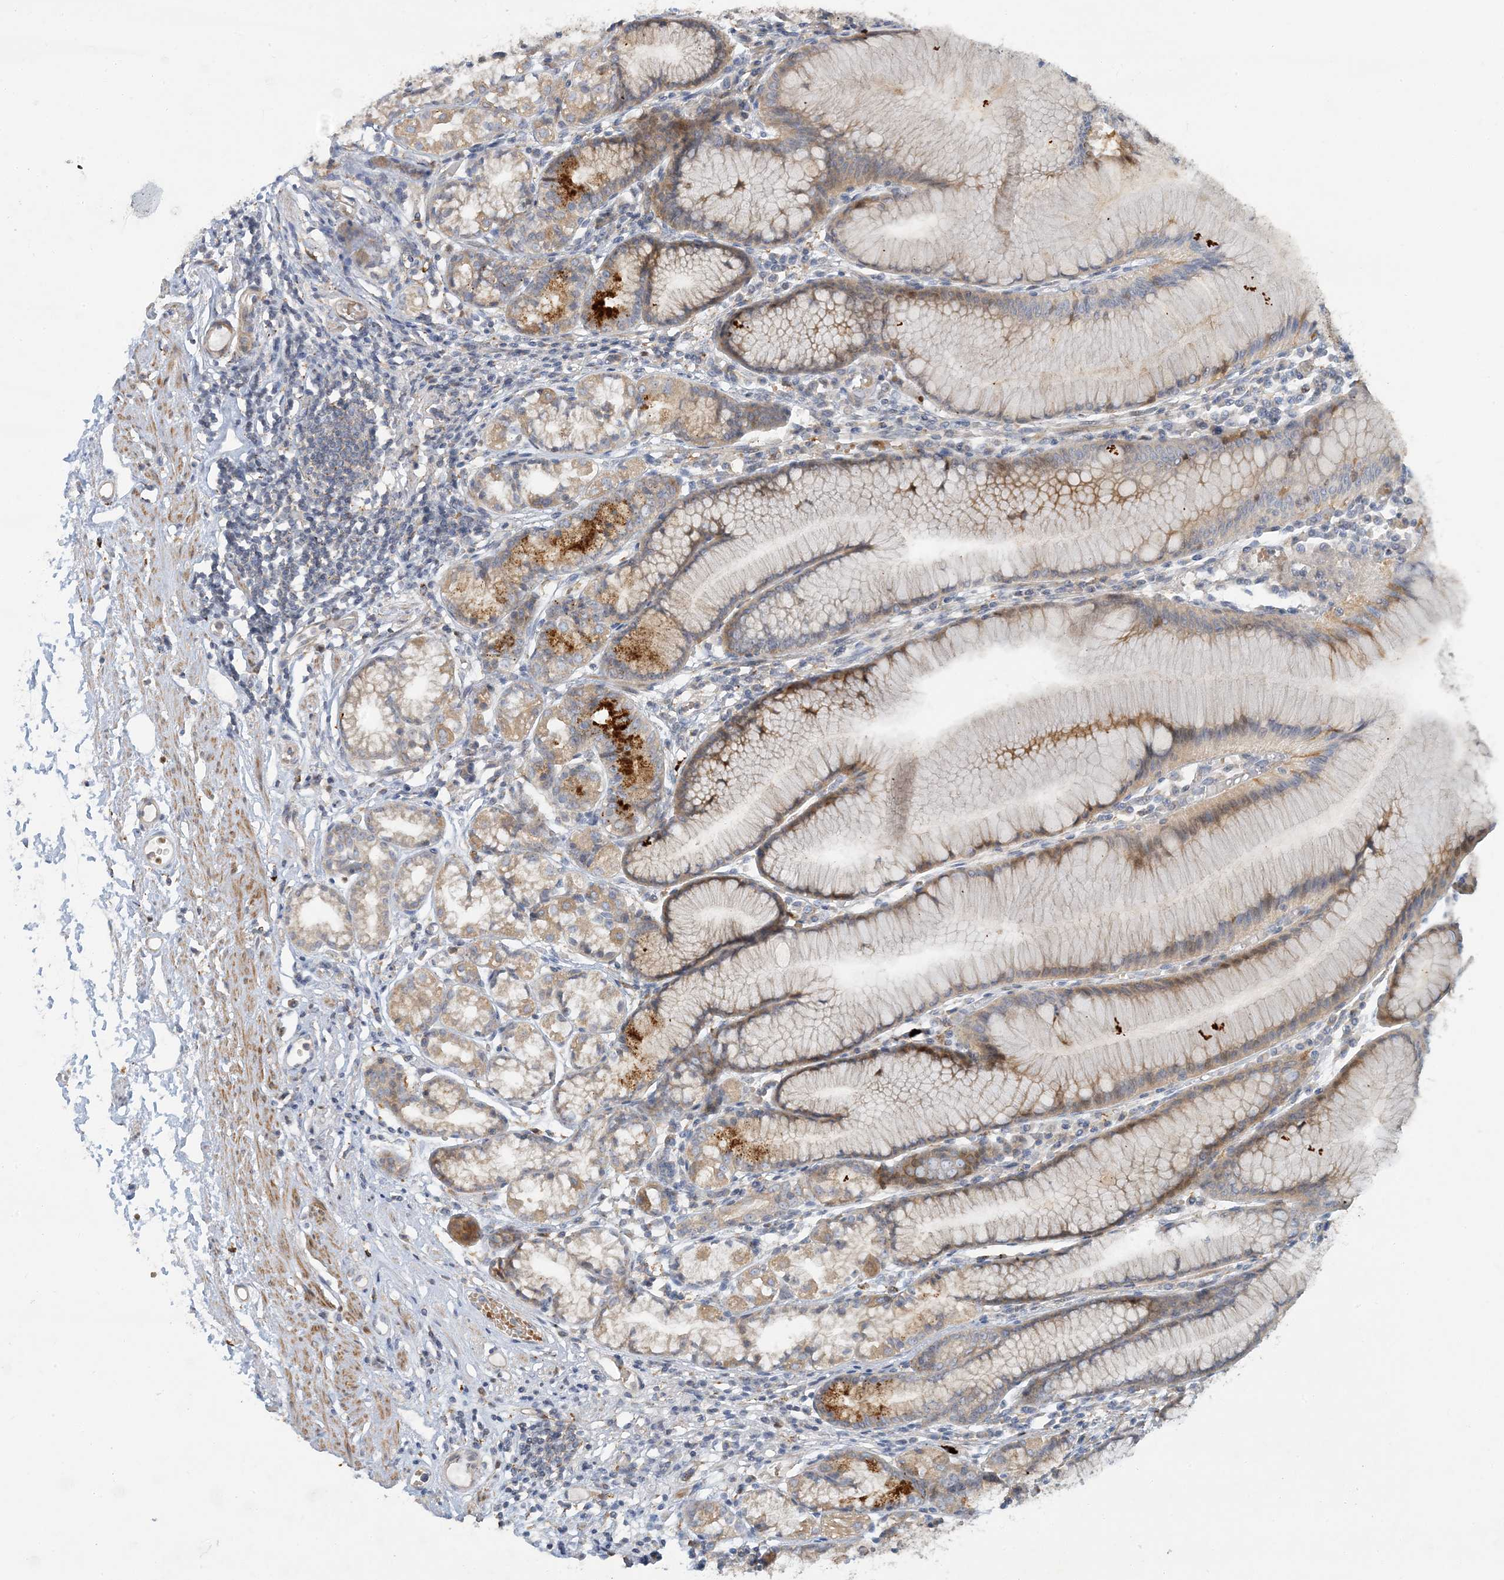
{"staining": {"intensity": "moderate", "quantity": "25%-75%", "location": "cytoplasmic/membranous"}, "tissue": "stomach", "cell_type": "Glandular cells", "image_type": "normal", "snomed": [{"axis": "morphology", "description": "Normal tissue, NOS"}, {"axis": "topography", "description": "Stomach"}], "caption": "Glandular cells demonstrate moderate cytoplasmic/membranous positivity in approximately 25%-75% of cells in normal stomach. (DAB IHC, brown staining for protein, blue staining for nuclei).", "gene": "LTN1", "patient": {"sex": "female", "age": 57}}